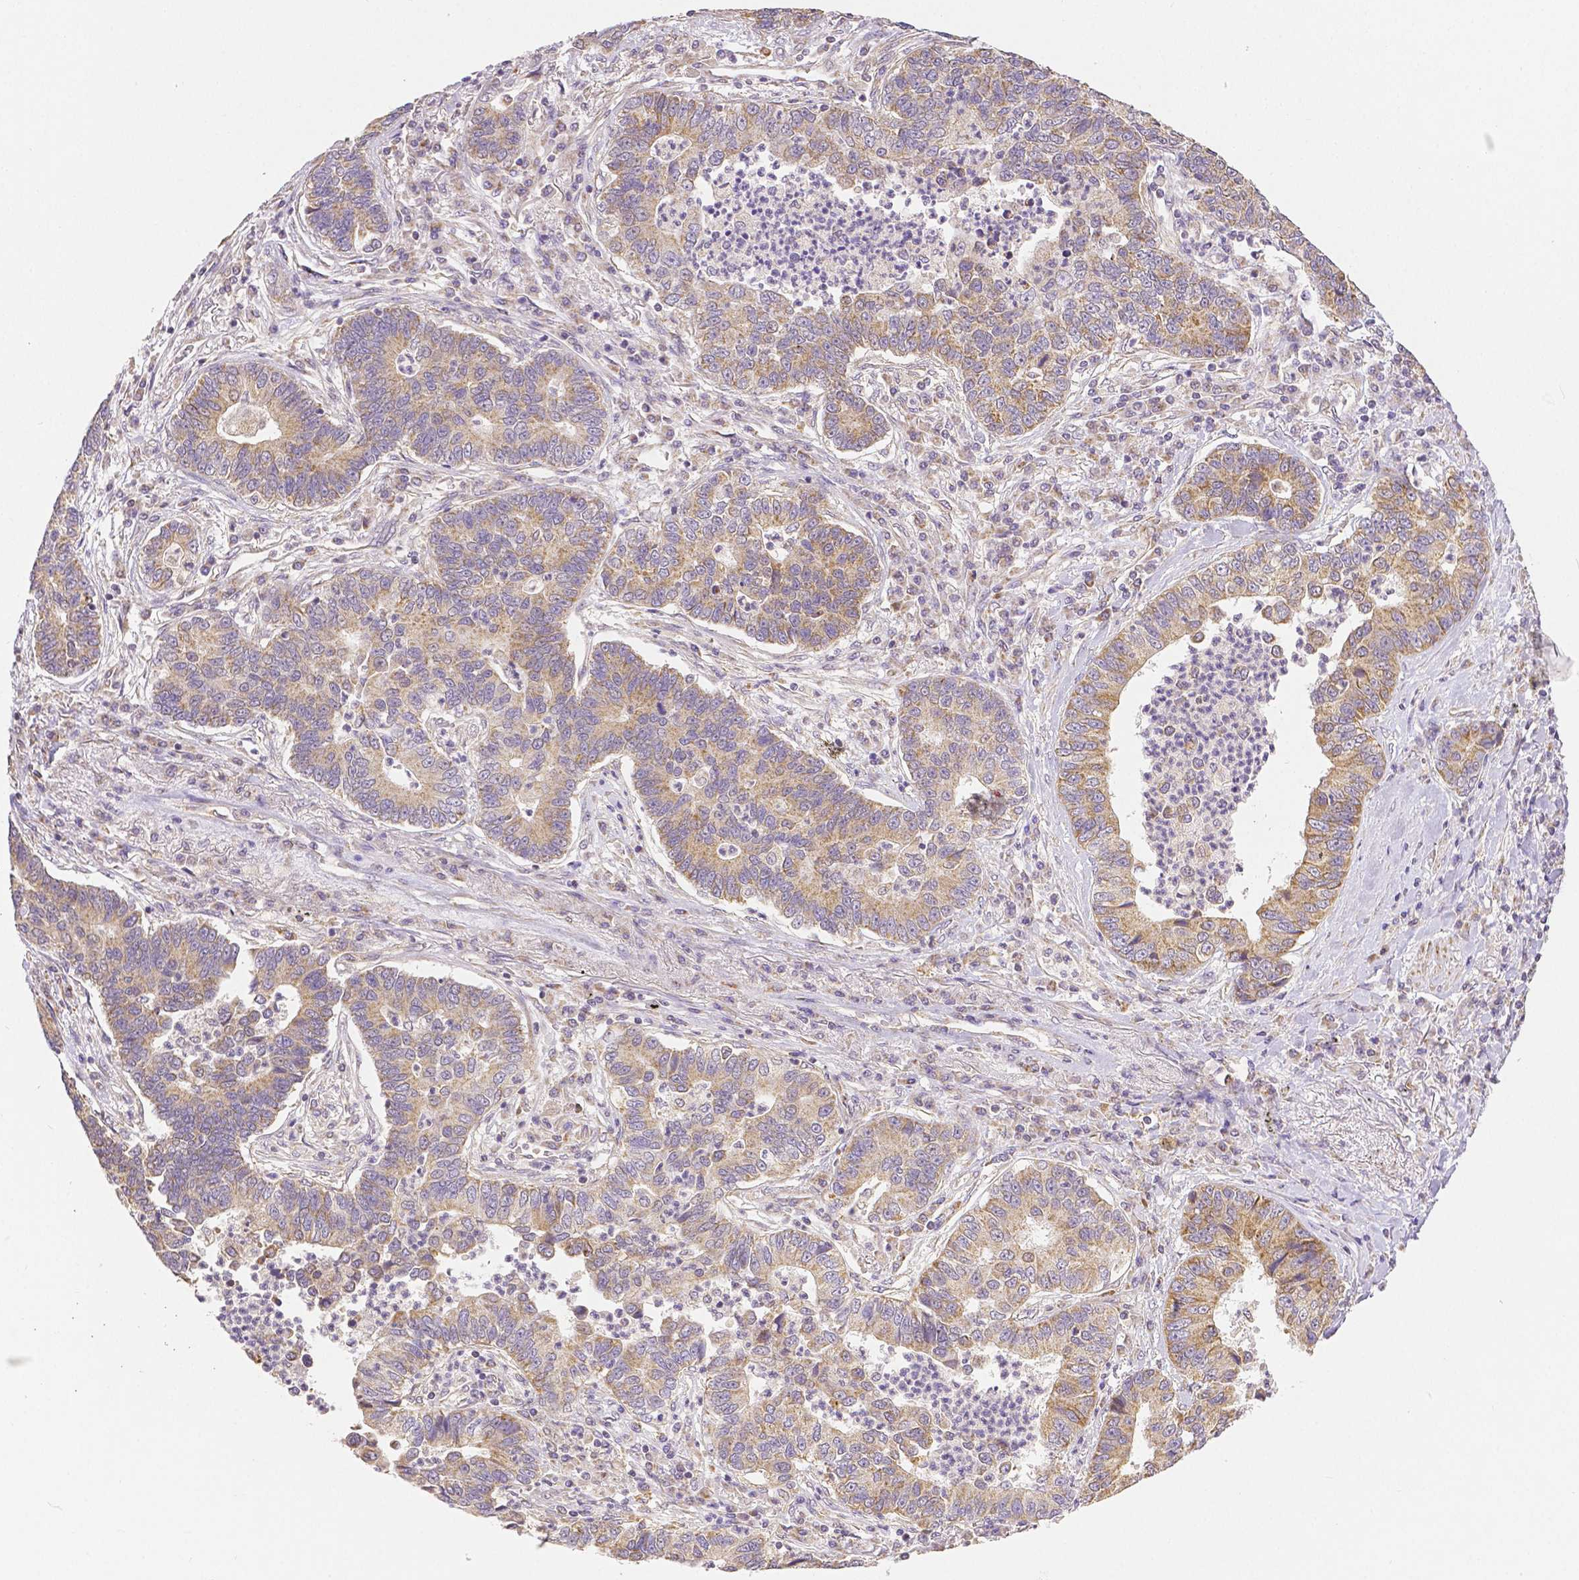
{"staining": {"intensity": "weak", "quantity": "25%-75%", "location": "cytoplasmic/membranous"}, "tissue": "lung cancer", "cell_type": "Tumor cells", "image_type": "cancer", "snomed": [{"axis": "morphology", "description": "Adenocarcinoma, NOS"}, {"axis": "topography", "description": "Lung"}], "caption": "IHC staining of adenocarcinoma (lung), which demonstrates low levels of weak cytoplasmic/membranous expression in about 25%-75% of tumor cells indicating weak cytoplasmic/membranous protein positivity. The staining was performed using DAB (brown) for protein detection and nuclei were counterstained in hematoxylin (blue).", "gene": "RHOT1", "patient": {"sex": "female", "age": 57}}